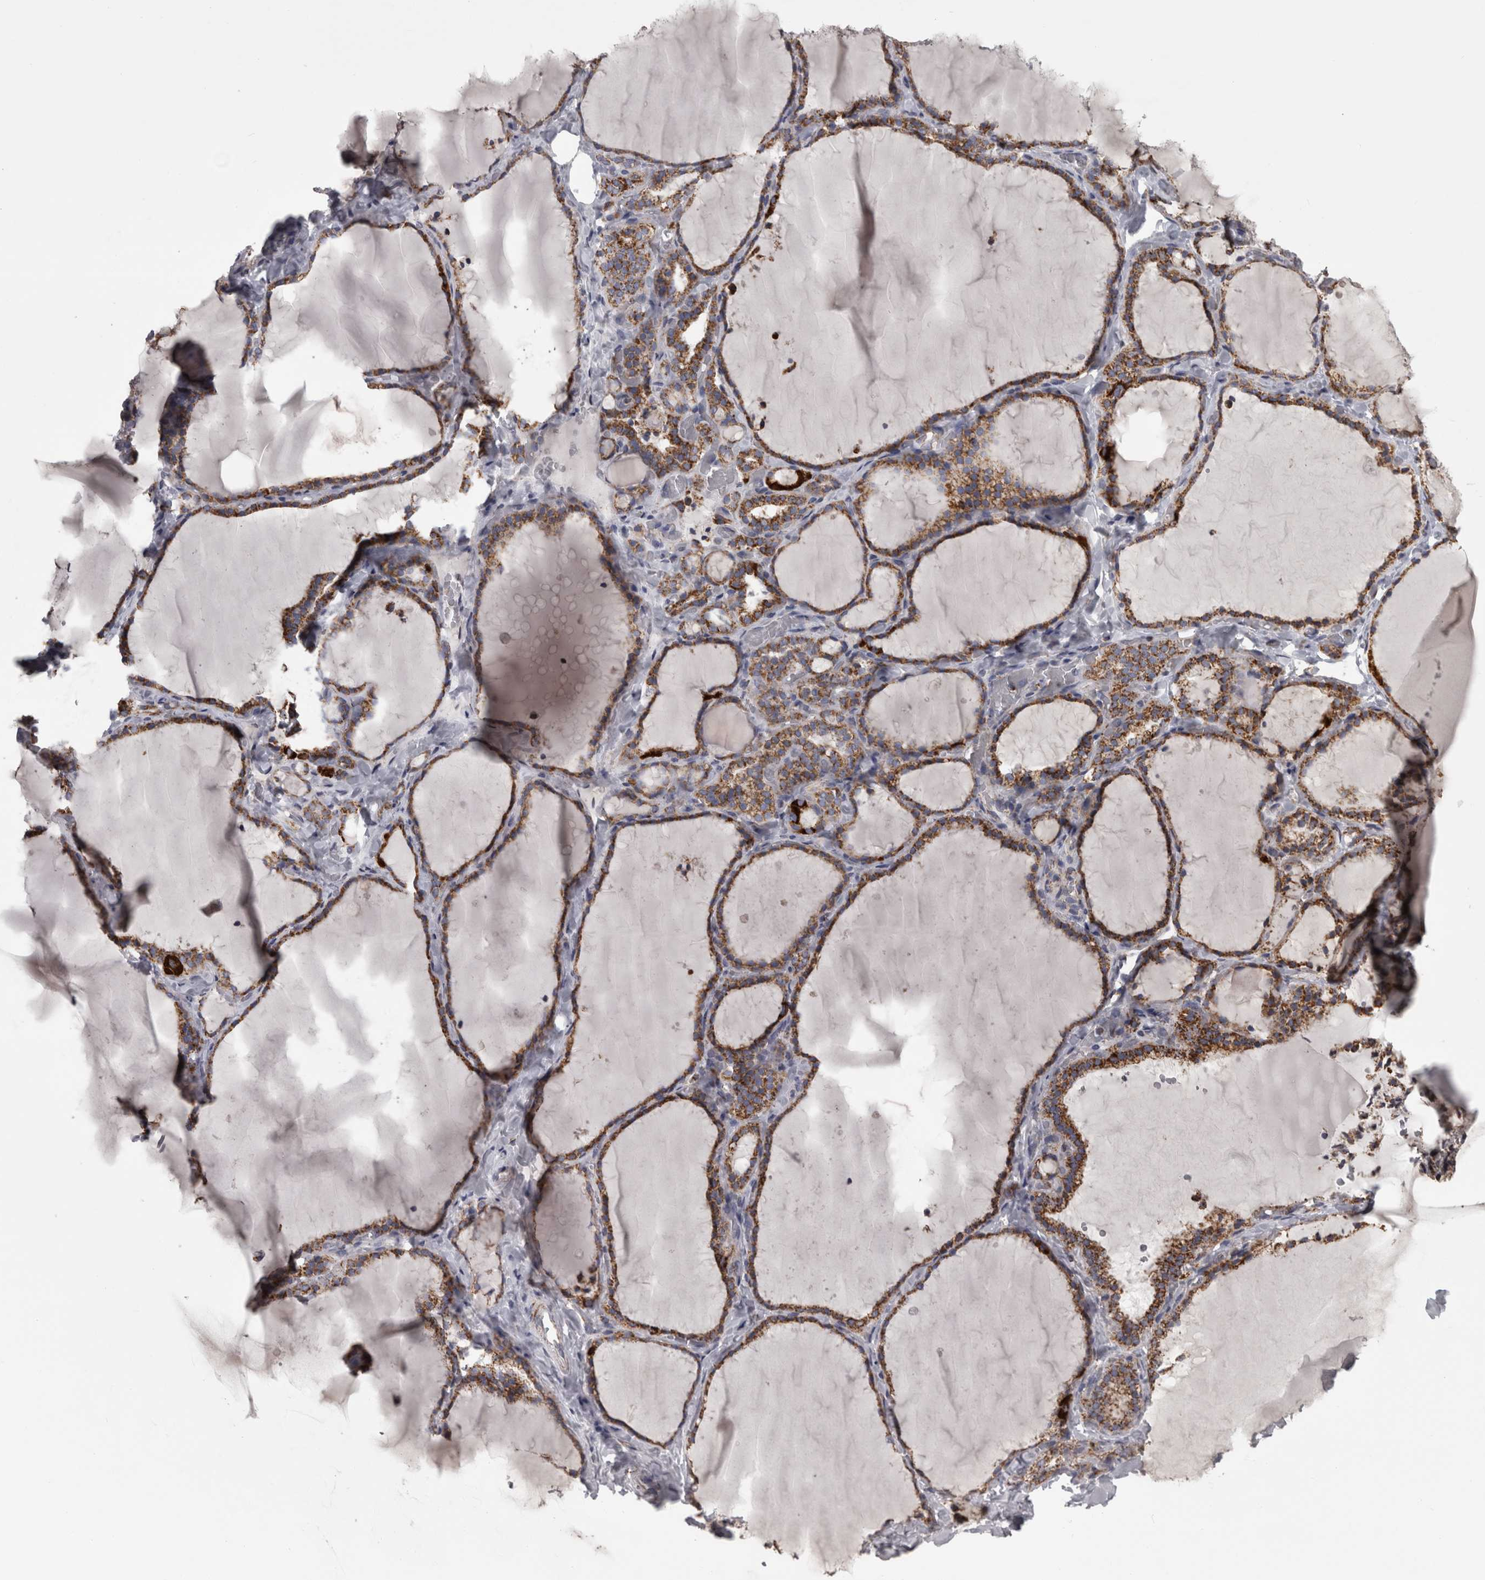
{"staining": {"intensity": "strong", "quantity": ">75%", "location": "cytoplasmic/membranous"}, "tissue": "thyroid gland", "cell_type": "Glandular cells", "image_type": "normal", "snomed": [{"axis": "morphology", "description": "Normal tissue, NOS"}, {"axis": "topography", "description": "Thyroid gland"}], "caption": "Protein staining by immunohistochemistry displays strong cytoplasmic/membranous expression in approximately >75% of glandular cells in normal thyroid gland.", "gene": "MDH2", "patient": {"sex": "female", "age": 22}}